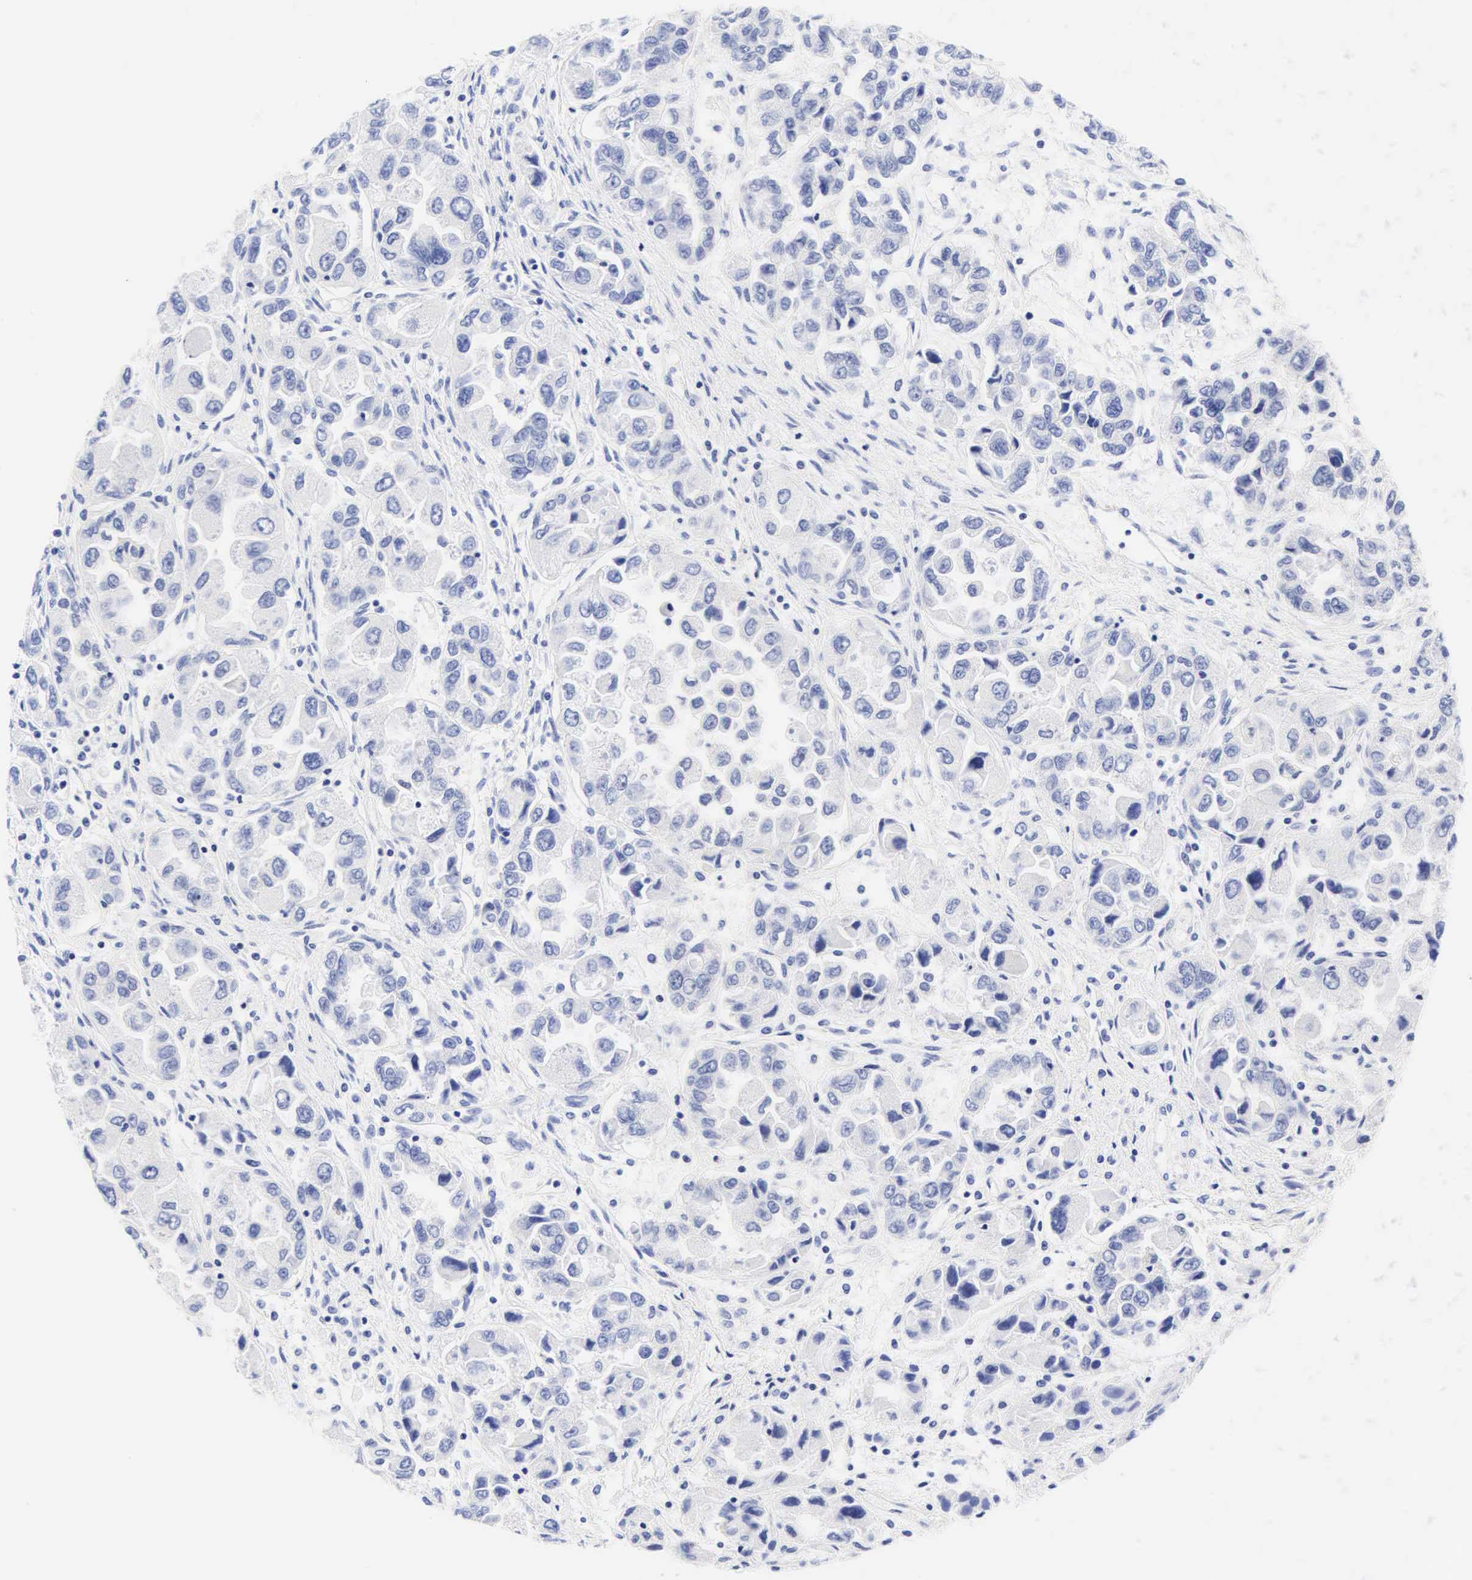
{"staining": {"intensity": "negative", "quantity": "none", "location": "none"}, "tissue": "ovarian cancer", "cell_type": "Tumor cells", "image_type": "cancer", "snomed": [{"axis": "morphology", "description": "Cystadenocarcinoma, serous, NOS"}, {"axis": "topography", "description": "Ovary"}], "caption": "An immunohistochemistry micrograph of ovarian cancer is shown. There is no staining in tumor cells of ovarian cancer.", "gene": "DES", "patient": {"sex": "female", "age": 84}}